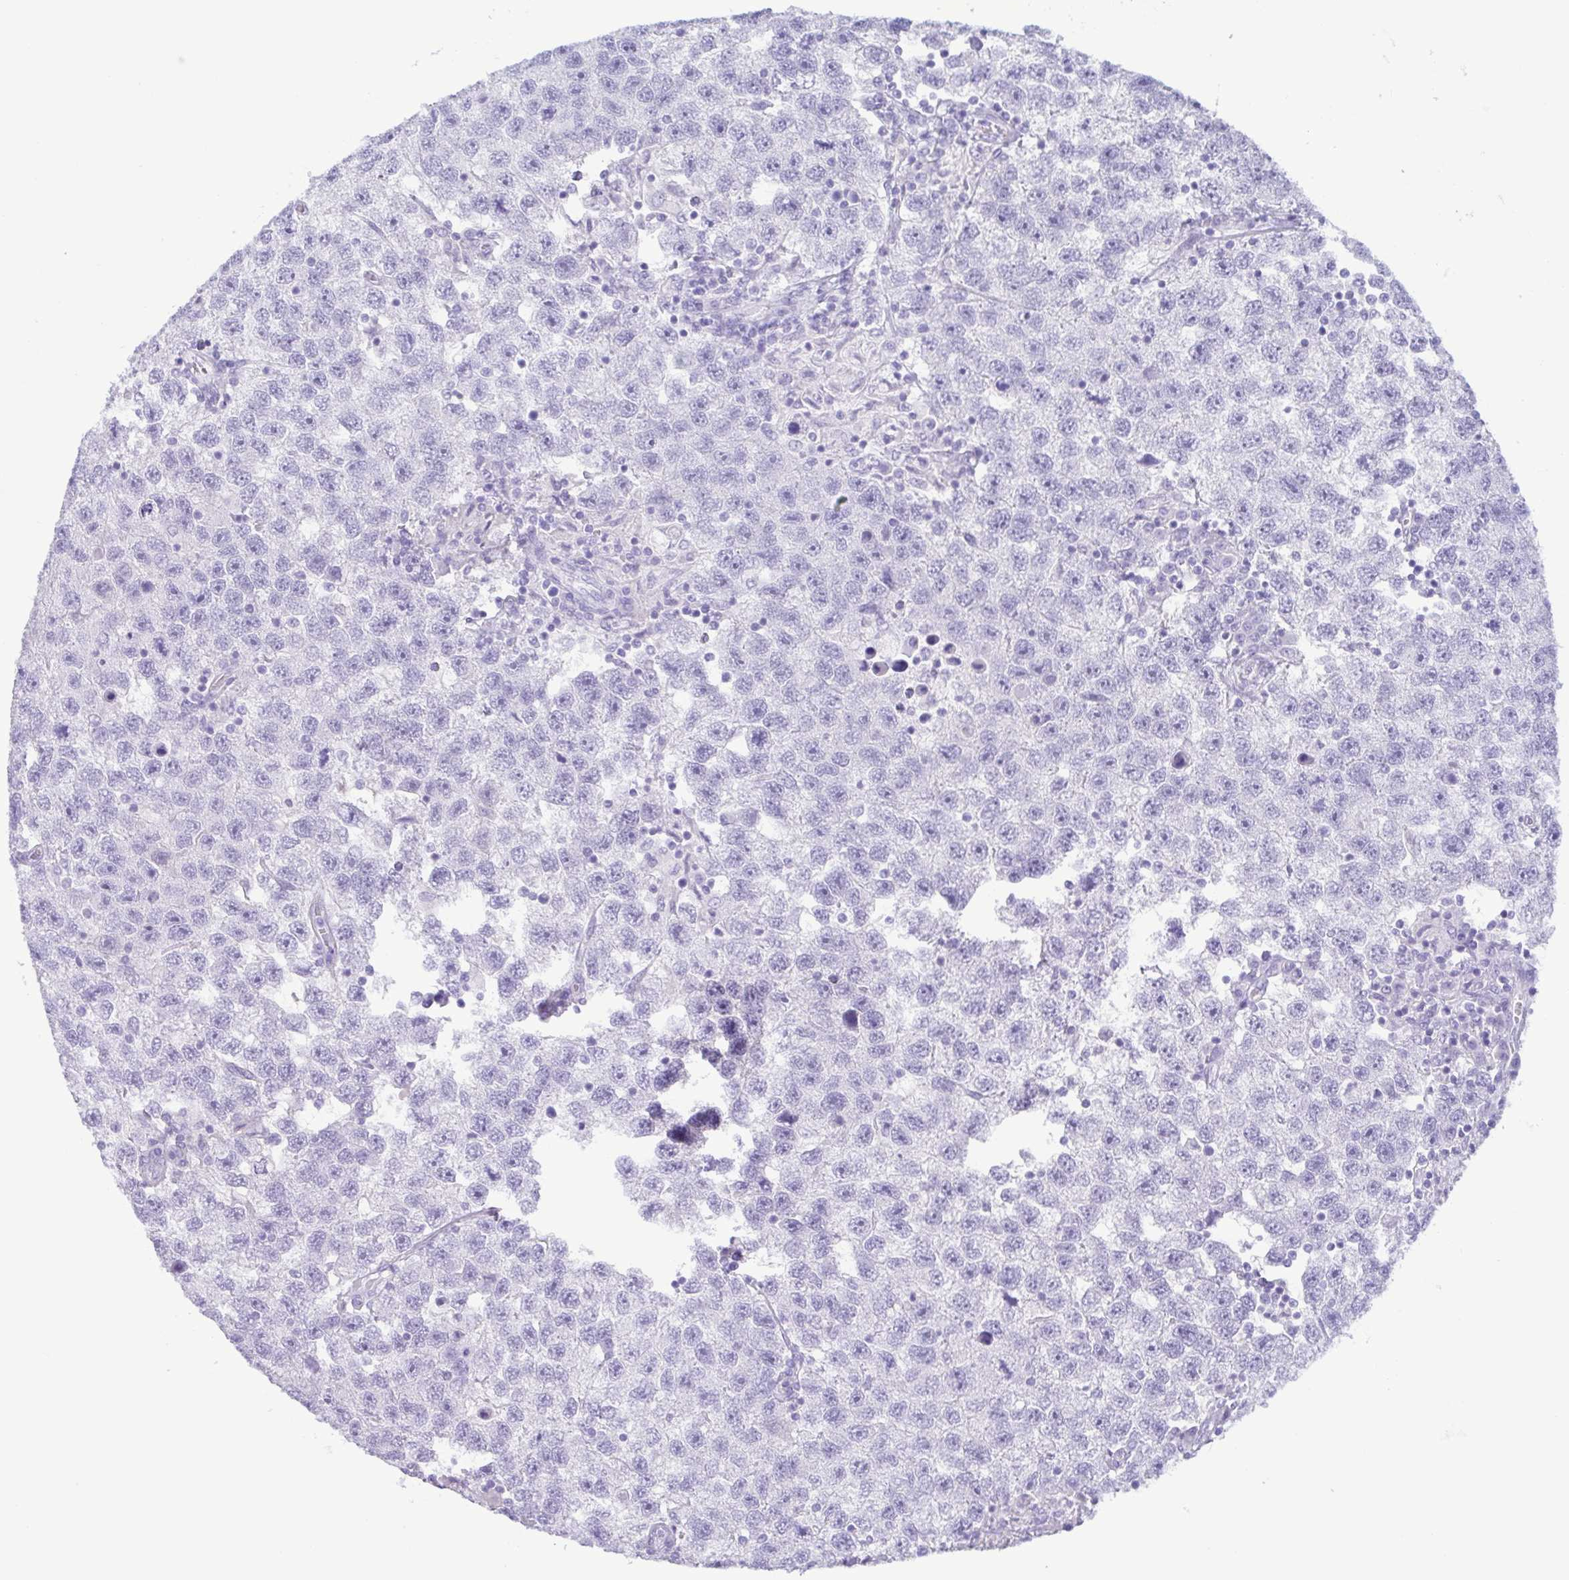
{"staining": {"intensity": "negative", "quantity": "none", "location": "none"}, "tissue": "testis cancer", "cell_type": "Tumor cells", "image_type": "cancer", "snomed": [{"axis": "morphology", "description": "Seminoma, NOS"}, {"axis": "topography", "description": "Testis"}], "caption": "IHC of human testis seminoma displays no expression in tumor cells. Nuclei are stained in blue.", "gene": "LTF", "patient": {"sex": "male", "age": 26}}